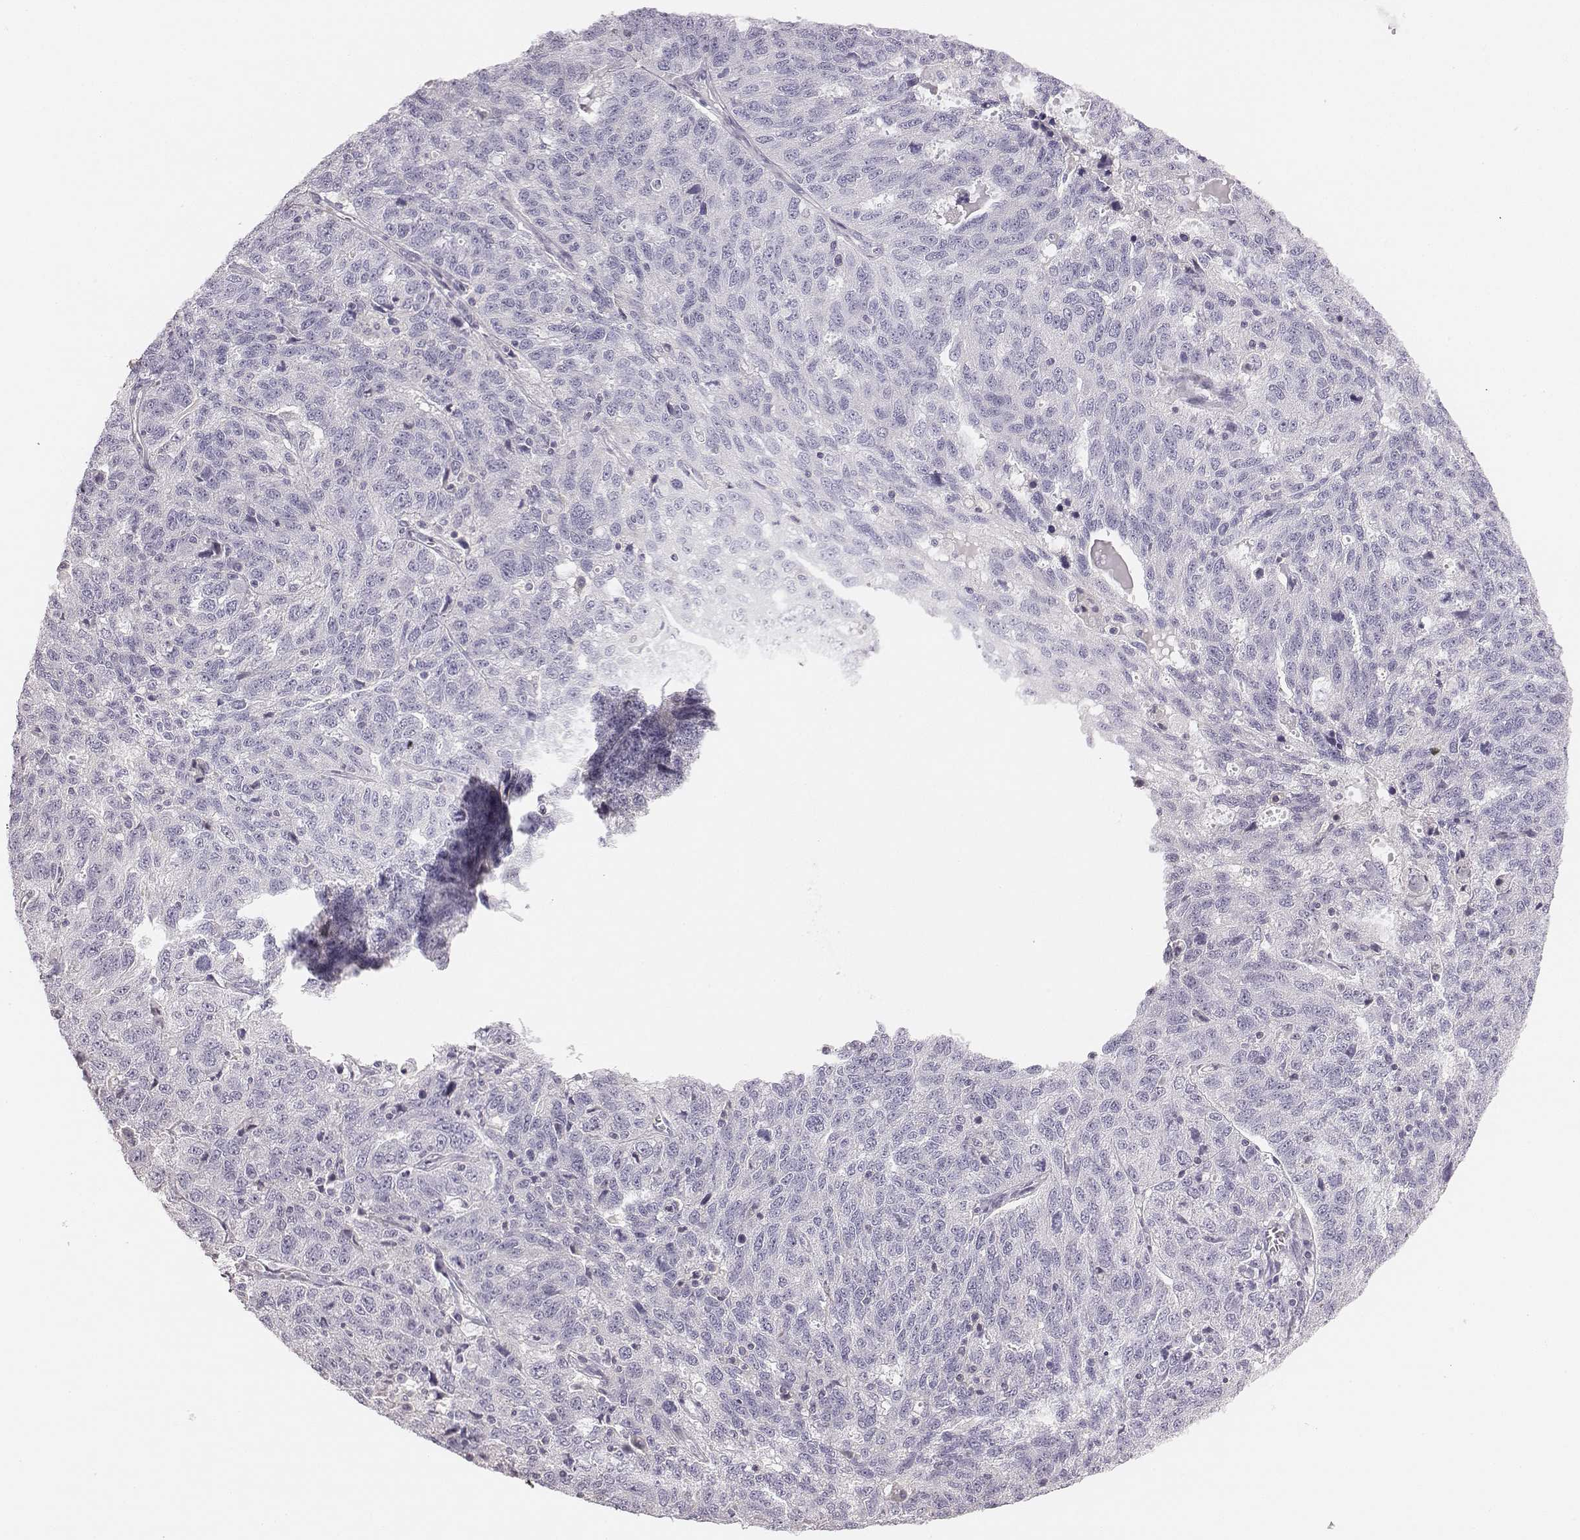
{"staining": {"intensity": "negative", "quantity": "none", "location": "none"}, "tissue": "ovarian cancer", "cell_type": "Tumor cells", "image_type": "cancer", "snomed": [{"axis": "morphology", "description": "Cystadenocarcinoma, serous, NOS"}, {"axis": "topography", "description": "Ovary"}], "caption": "The image demonstrates no staining of tumor cells in ovarian cancer (serous cystadenocarcinoma).", "gene": "ADAM7", "patient": {"sex": "female", "age": 71}}